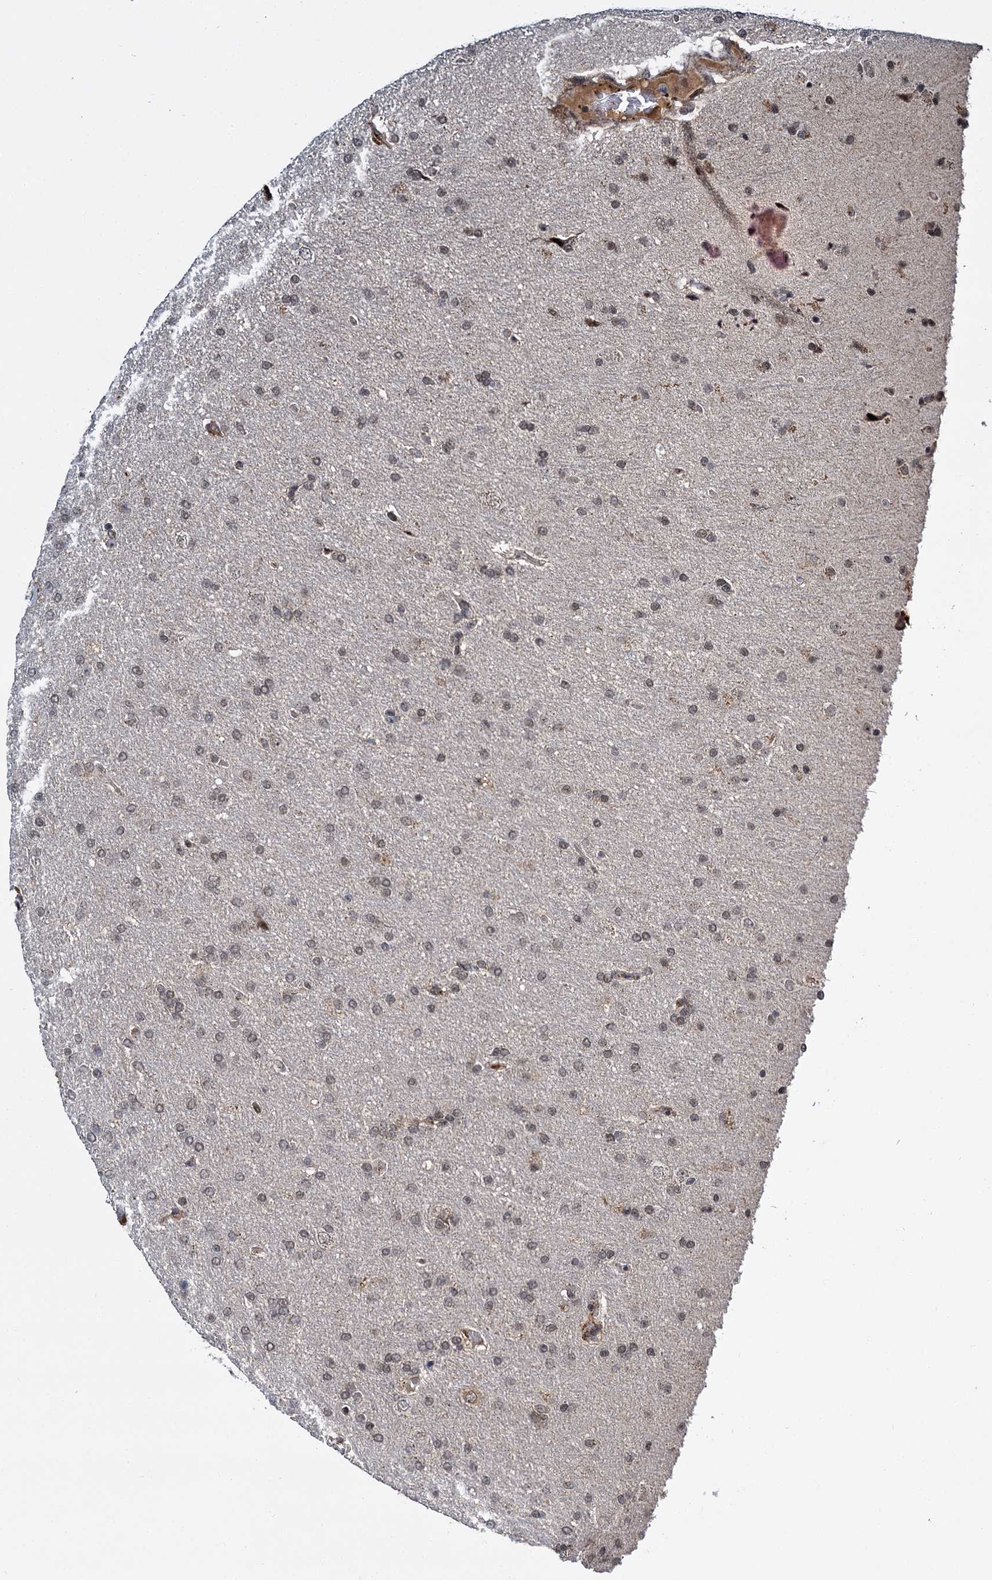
{"staining": {"intensity": "weak", "quantity": "<25%", "location": "nuclear"}, "tissue": "glioma", "cell_type": "Tumor cells", "image_type": "cancer", "snomed": [{"axis": "morphology", "description": "Glioma, malignant, High grade"}, {"axis": "topography", "description": "Brain"}], "caption": "This is an immunohistochemistry histopathology image of high-grade glioma (malignant). There is no expression in tumor cells.", "gene": "MBD6", "patient": {"sex": "male", "age": 72}}